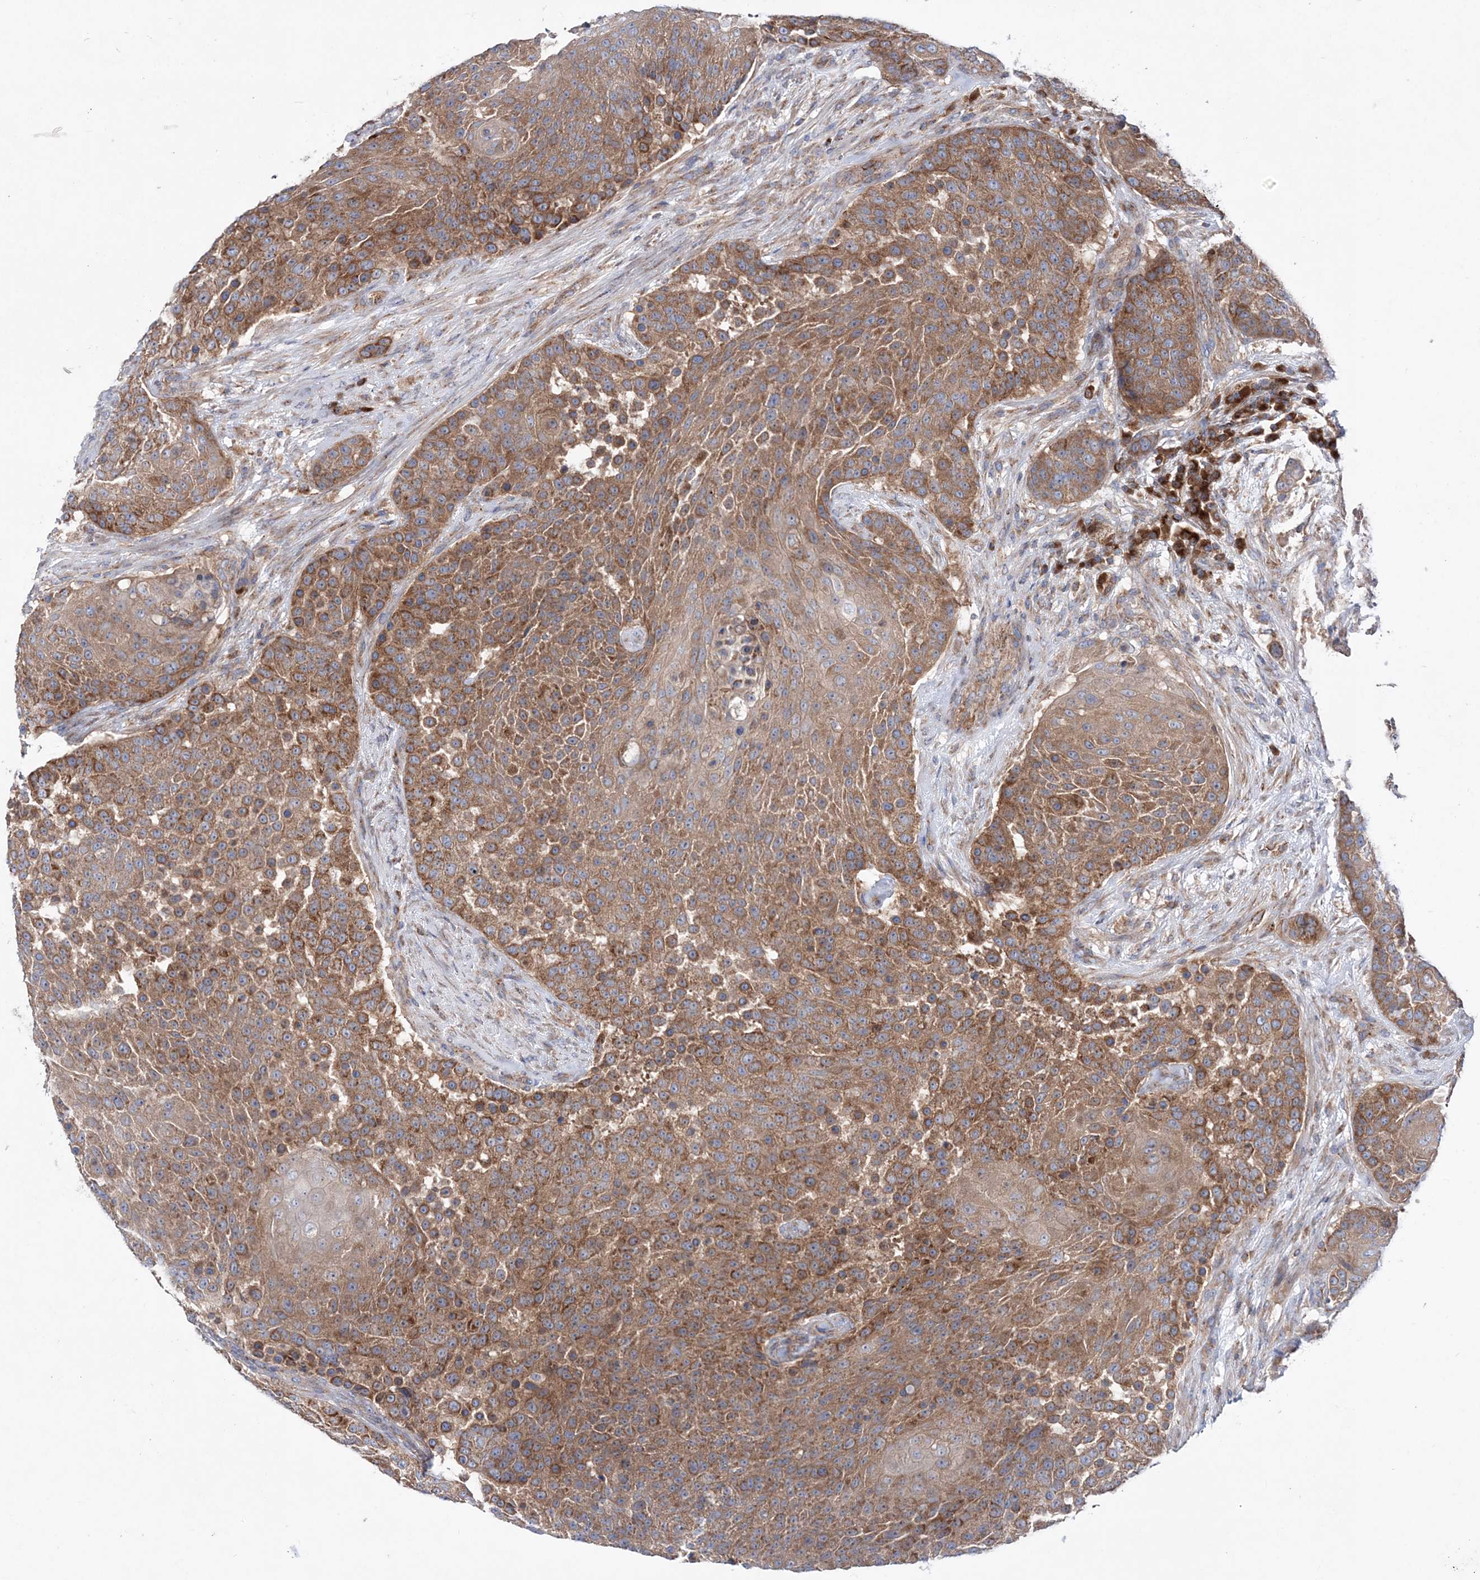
{"staining": {"intensity": "moderate", "quantity": ">75%", "location": "cytoplasmic/membranous"}, "tissue": "urothelial cancer", "cell_type": "Tumor cells", "image_type": "cancer", "snomed": [{"axis": "morphology", "description": "Urothelial carcinoma, High grade"}, {"axis": "topography", "description": "Urinary bladder"}], "caption": "Urothelial cancer tissue exhibits moderate cytoplasmic/membranous positivity in approximately >75% of tumor cells", "gene": "NGLY1", "patient": {"sex": "female", "age": 63}}